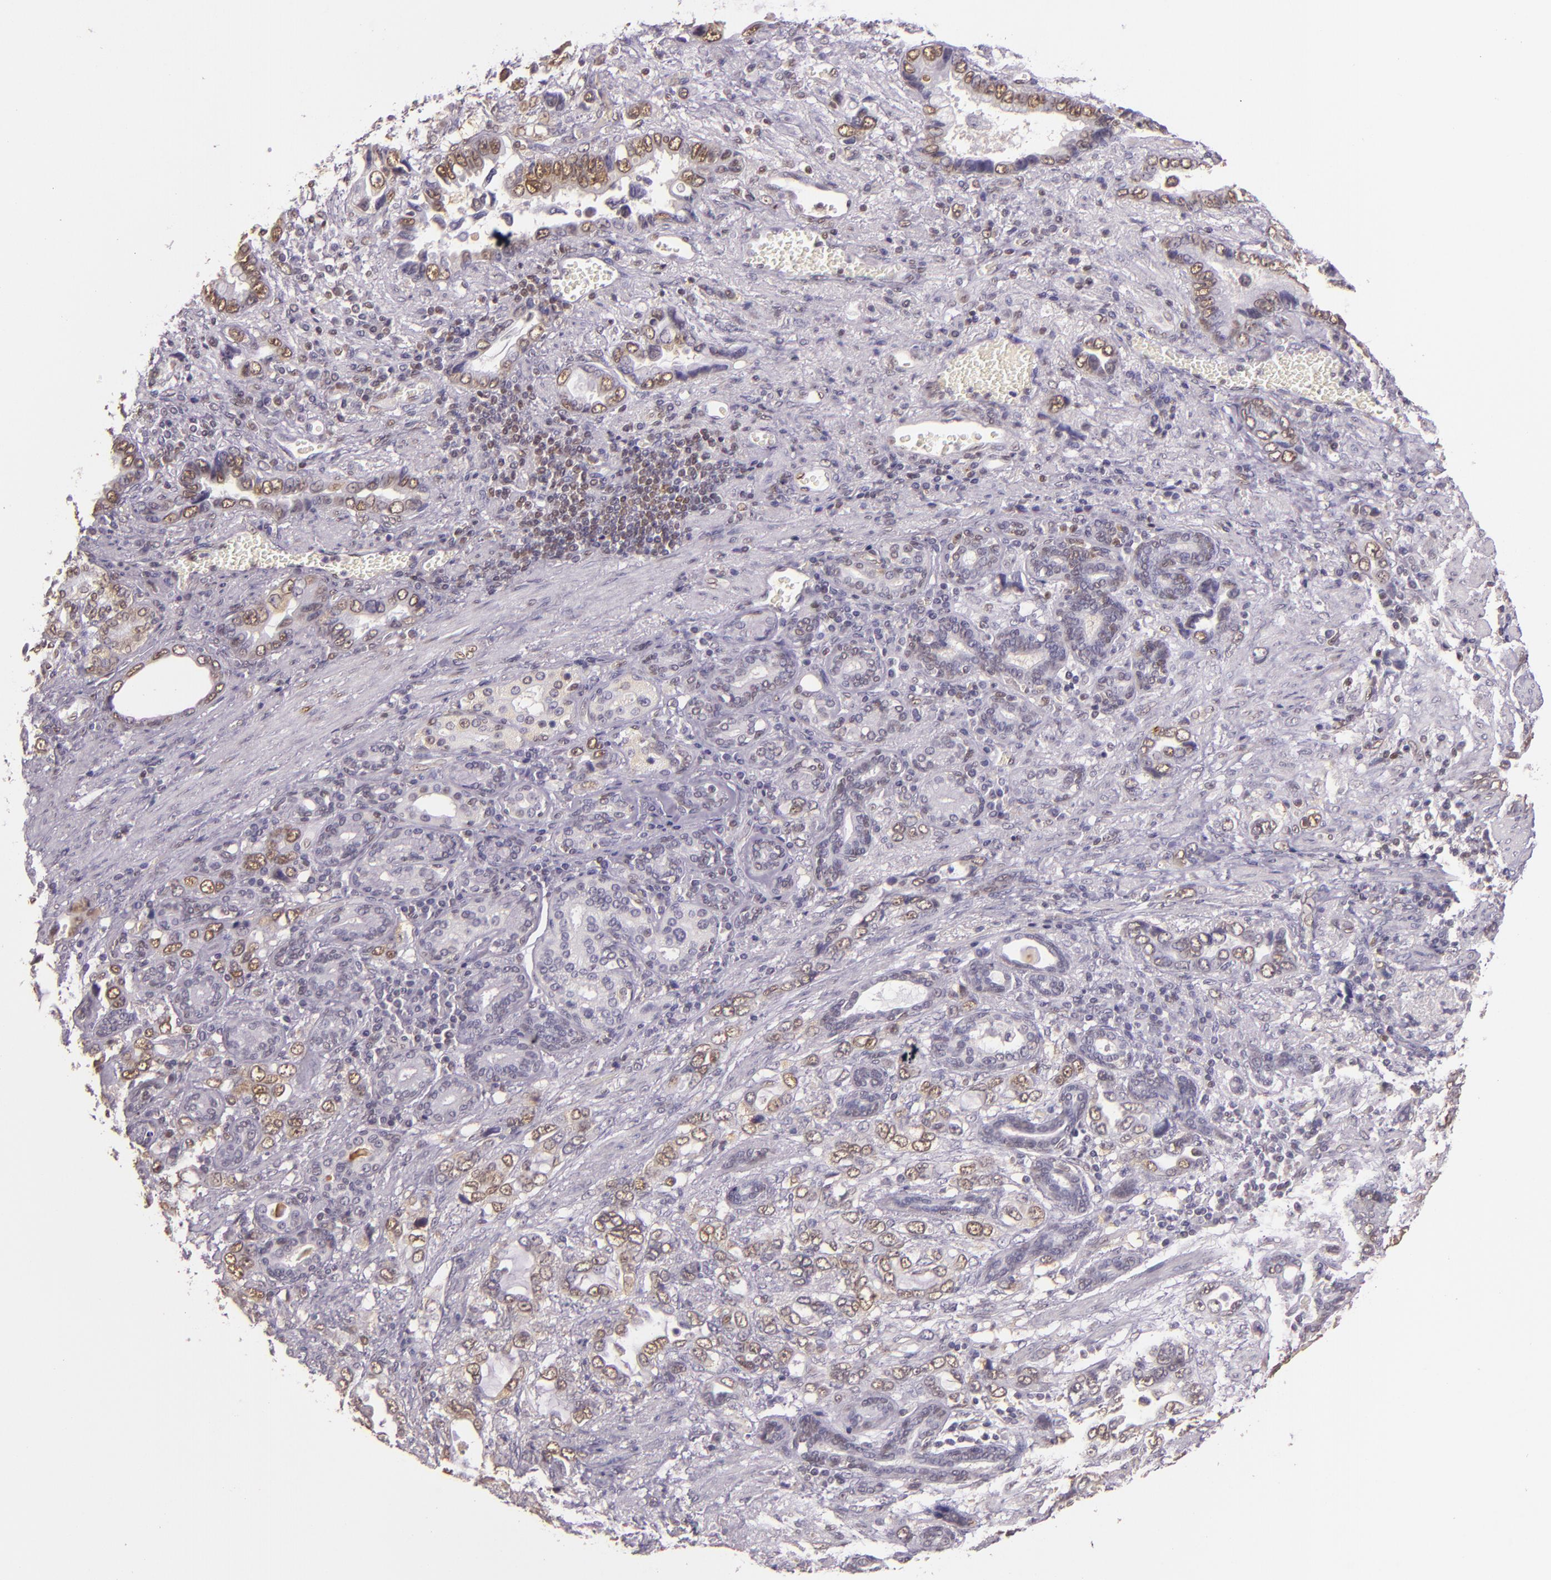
{"staining": {"intensity": "weak", "quantity": "25%-75%", "location": "nuclear"}, "tissue": "stomach cancer", "cell_type": "Tumor cells", "image_type": "cancer", "snomed": [{"axis": "morphology", "description": "Adenocarcinoma, NOS"}, {"axis": "topography", "description": "Stomach"}], "caption": "A high-resolution photomicrograph shows immunohistochemistry (IHC) staining of stomach adenocarcinoma, which demonstrates weak nuclear staining in approximately 25%-75% of tumor cells.", "gene": "HSPA8", "patient": {"sex": "male", "age": 78}}